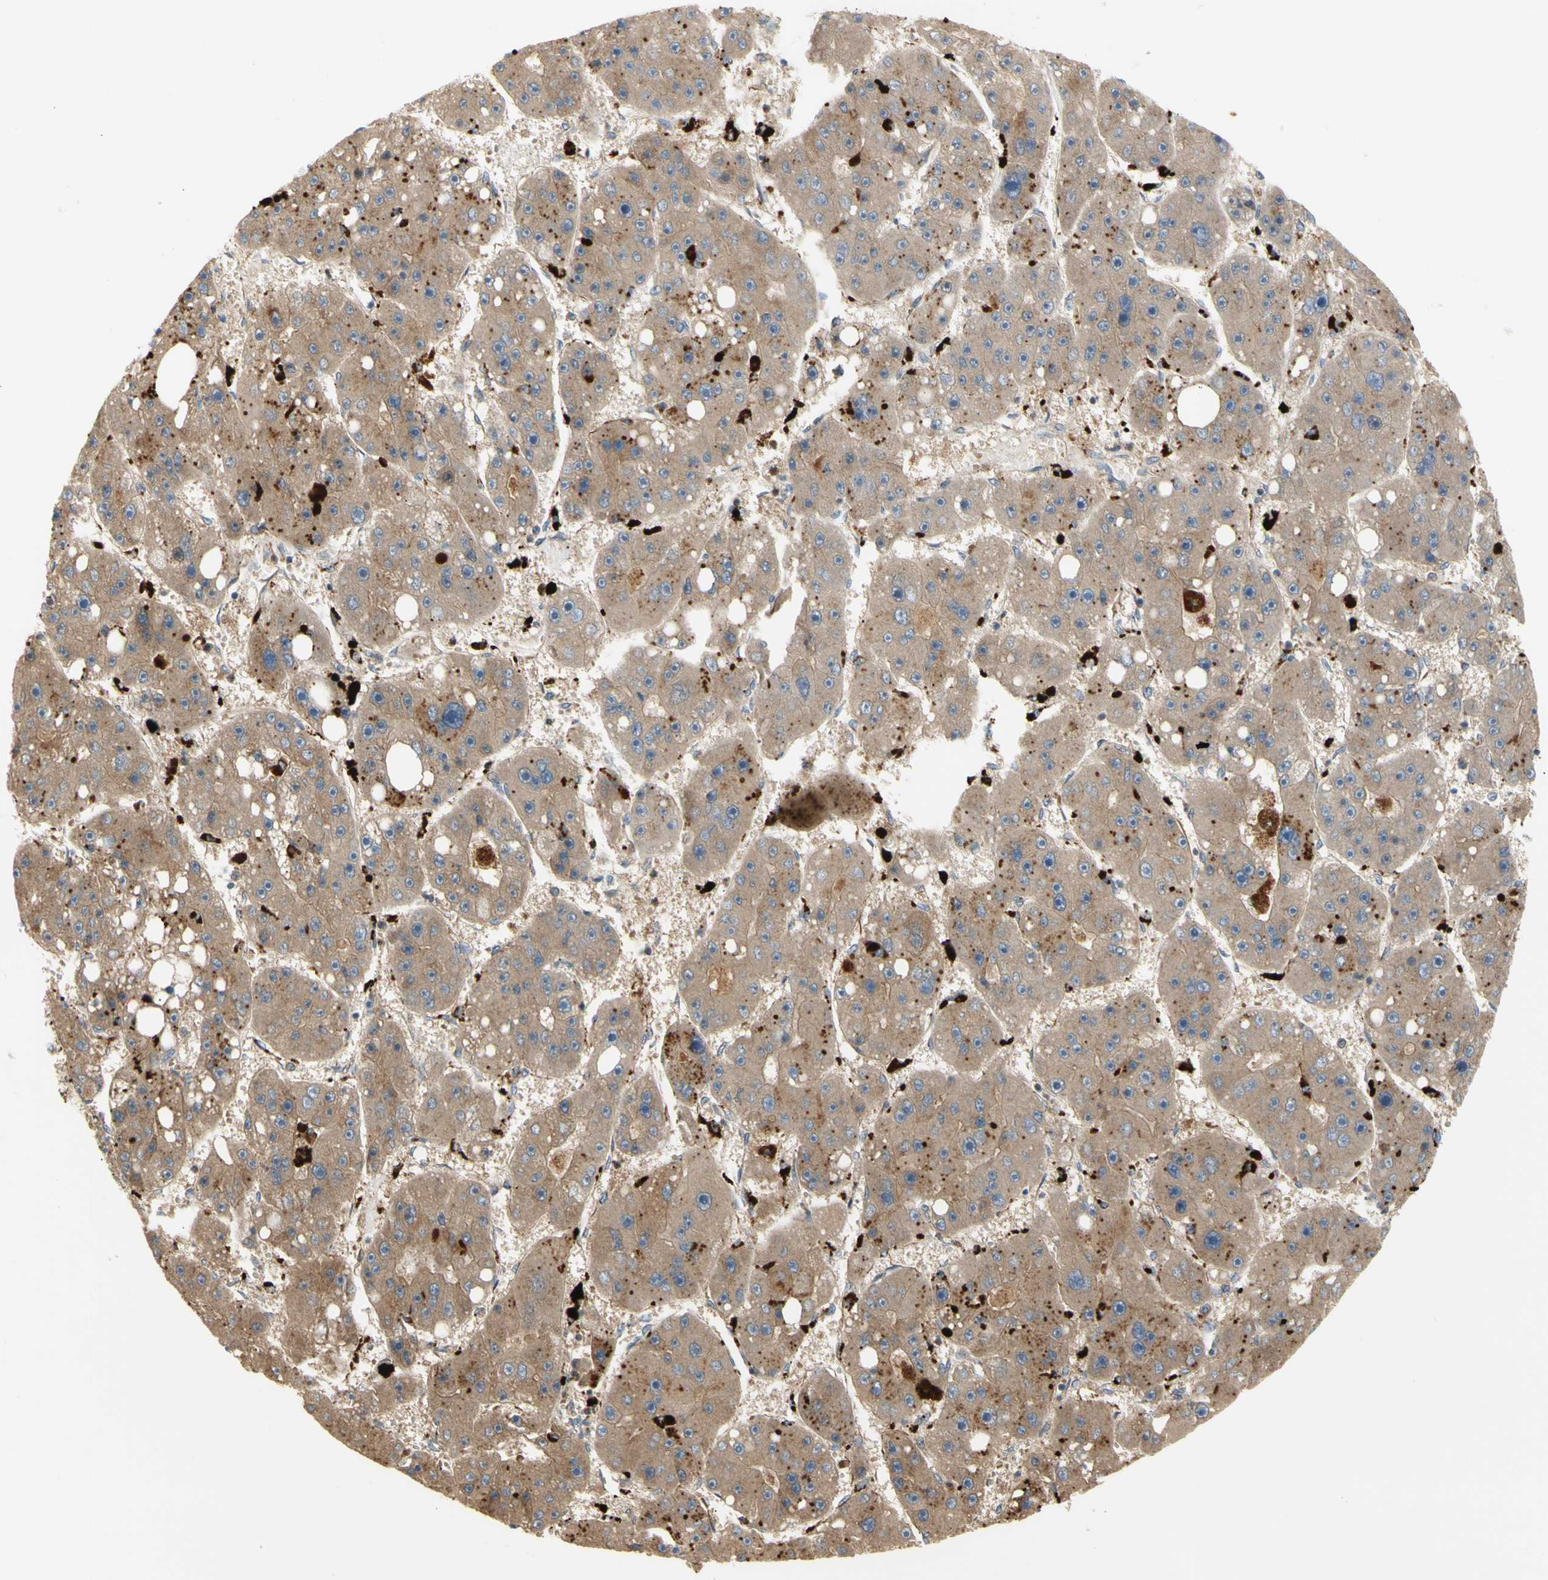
{"staining": {"intensity": "weak", "quantity": "25%-75%", "location": "cytoplasmic/membranous"}, "tissue": "liver cancer", "cell_type": "Tumor cells", "image_type": "cancer", "snomed": [{"axis": "morphology", "description": "Carcinoma, Hepatocellular, NOS"}, {"axis": "topography", "description": "Liver"}], "caption": "Liver cancer (hepatocellular carcinoma) stained for a protein (brown) displays weak cytoplasmic/membranous positive positivity in approximately 25%-75% of tumor cells.", "gene": "TUBG2", "patient": {"sex": "female", "age": 61}}